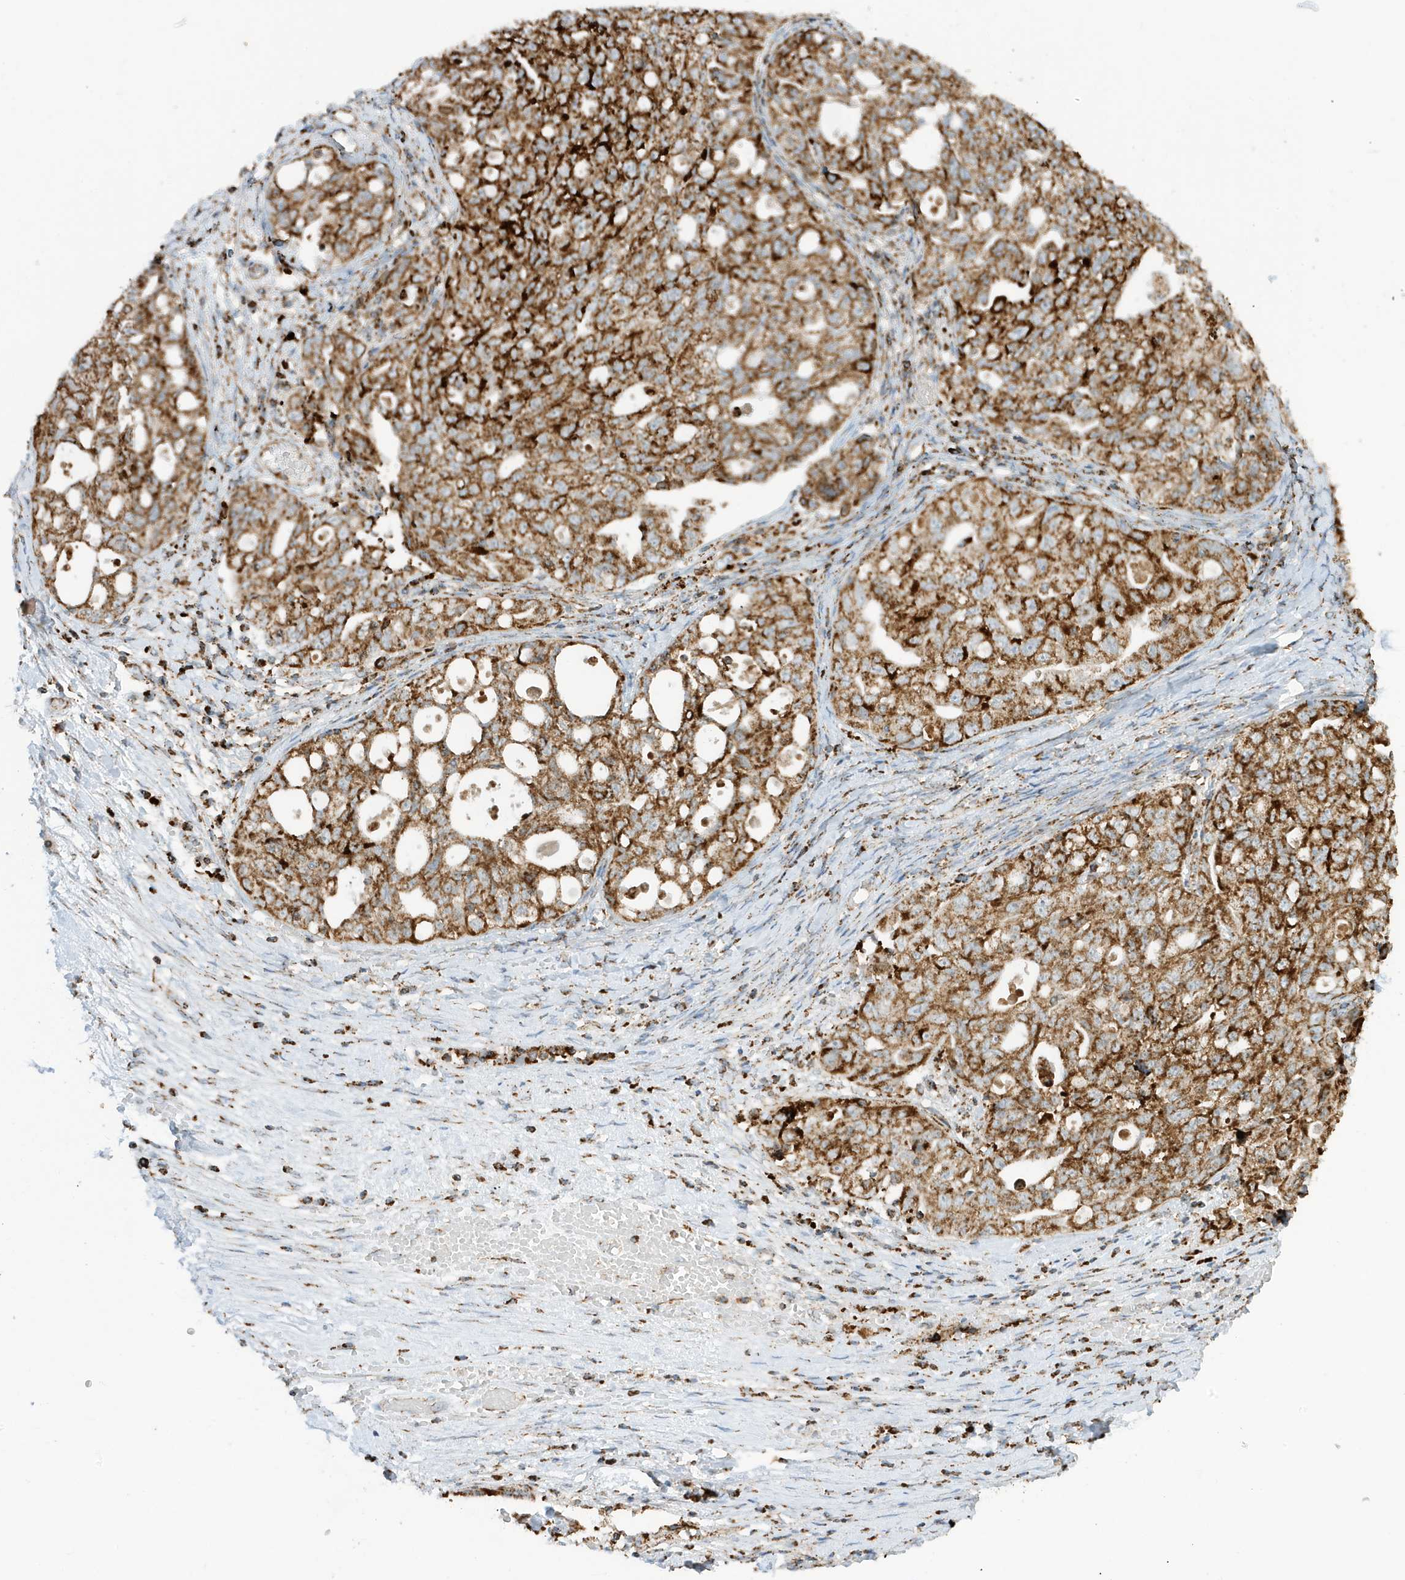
{"staining": {"intensity": "strong", "quantity": ">75%", "location": "cytoplasmic/membranous"}, "tissue": "ovarian cancer", "cell_type": "Tumor cells", "image_type": "cancer", "snomed": [{"axis": "morphology", "description": "Carcinoma, NOS"}, {"axis": "morphology", "description": "Cystadenocarcinoma, serous, NOS"}, {"axis": "topography", "description": "Ovary"}], "caption": "Ovarian cancer was stained to show a protein in brown. There is high levels of strong cytoplasmic/membranous positivity in about >75% of tumor cells. (DAB (3,3'-diaminobenzidine) = brown stain, brightfield microscopy at high magnification).", "gene": "ATP5ME", "patient": {"sex": "female", "age": 69}}